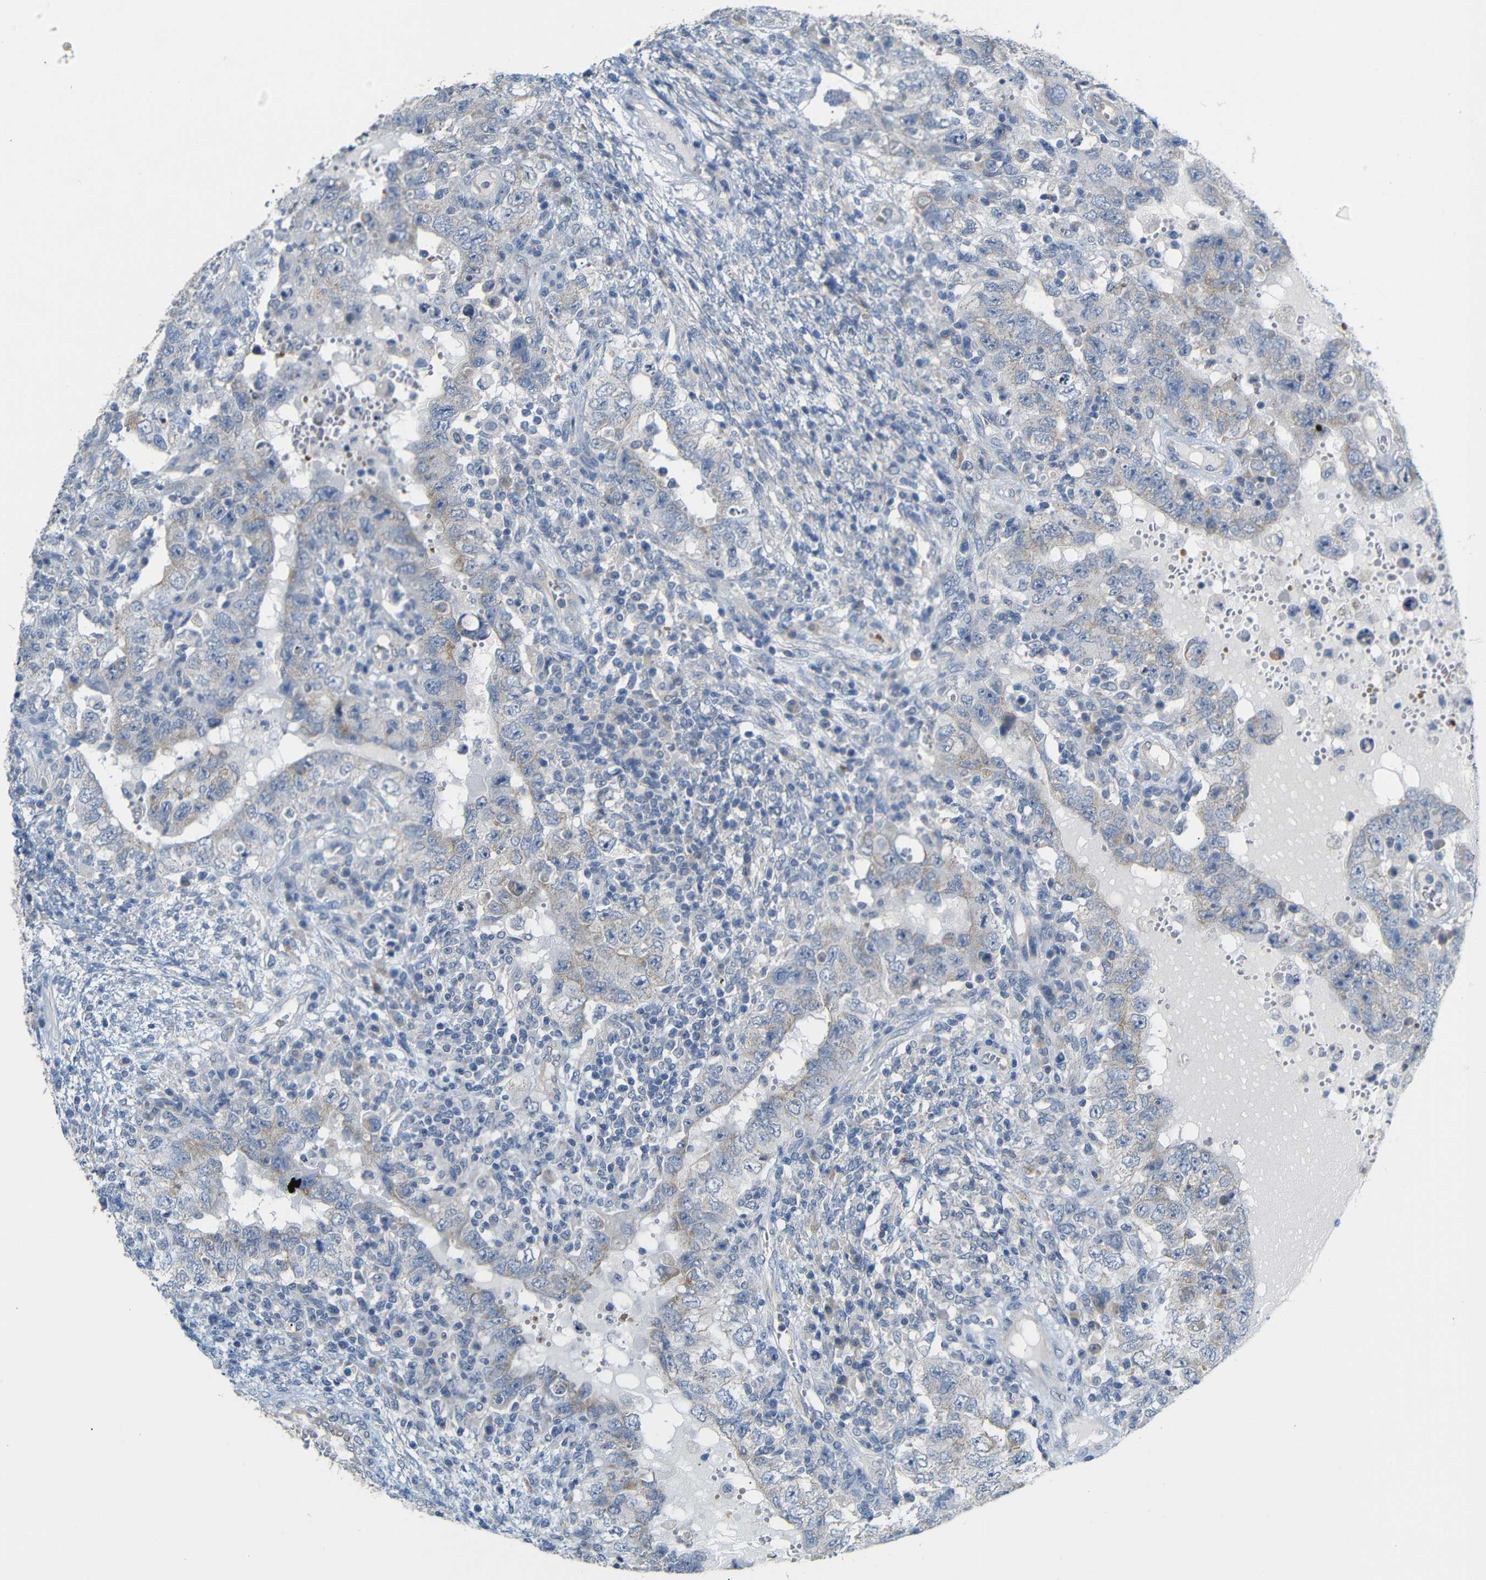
{"staining": {"intensity": "weak", "quantity": "<25%", "location": "cytoplasmic/membranous"}, "tissue": "testis cancer", "cell_type": "Tumor cells", "image_type": "cancer", "snomed": [{"axis": "morphology", "description": "Carcinoma, Embryonal, NOS"}, {"axis": "topography", "description": "Testis"}], "caption": "Photomicrograph shows no protein staining in tumor cells of embryonal carcinoma (testis) tissue.", "gene": "TBC1D32", "patient": {"sex": "male", "age": 26}}